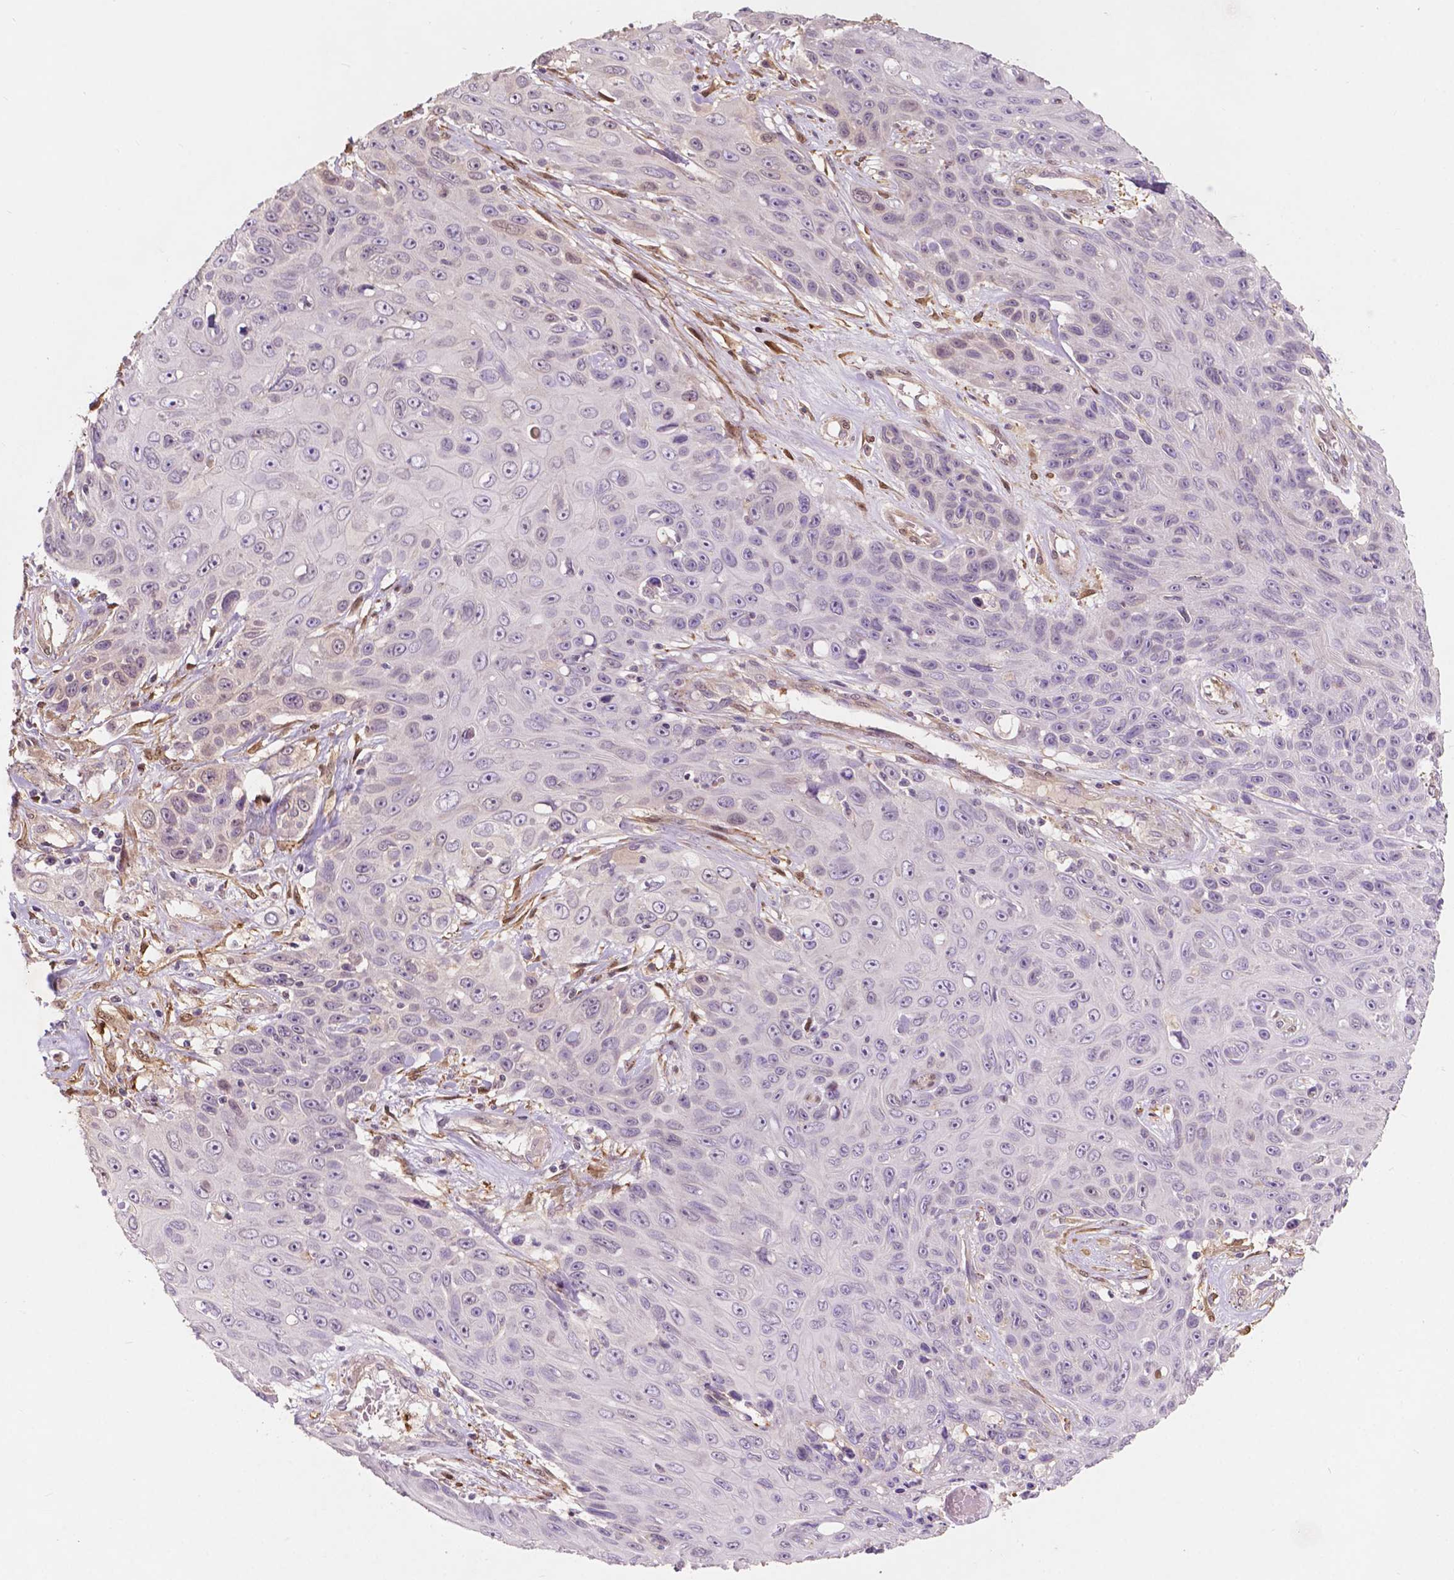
{"staining": {"intensity": "negative", "quantity": "none", "location": "none"}, "tissue": "skin cancer", "cell_type": "Tumor cells", "image_type": "cancer", "snomed": [{"axis": "morphology", "description": "Squamous cell carcinoma, NOS"}, {"axis": "topography", "description": "Skin"}], "caption": "A micrograph of squamous cell carcinoma (skin) stained for a protein shows no brown staining in tumor cells.", "gene": "GPR37", "patient": {"sex": "male", "age": 82}}